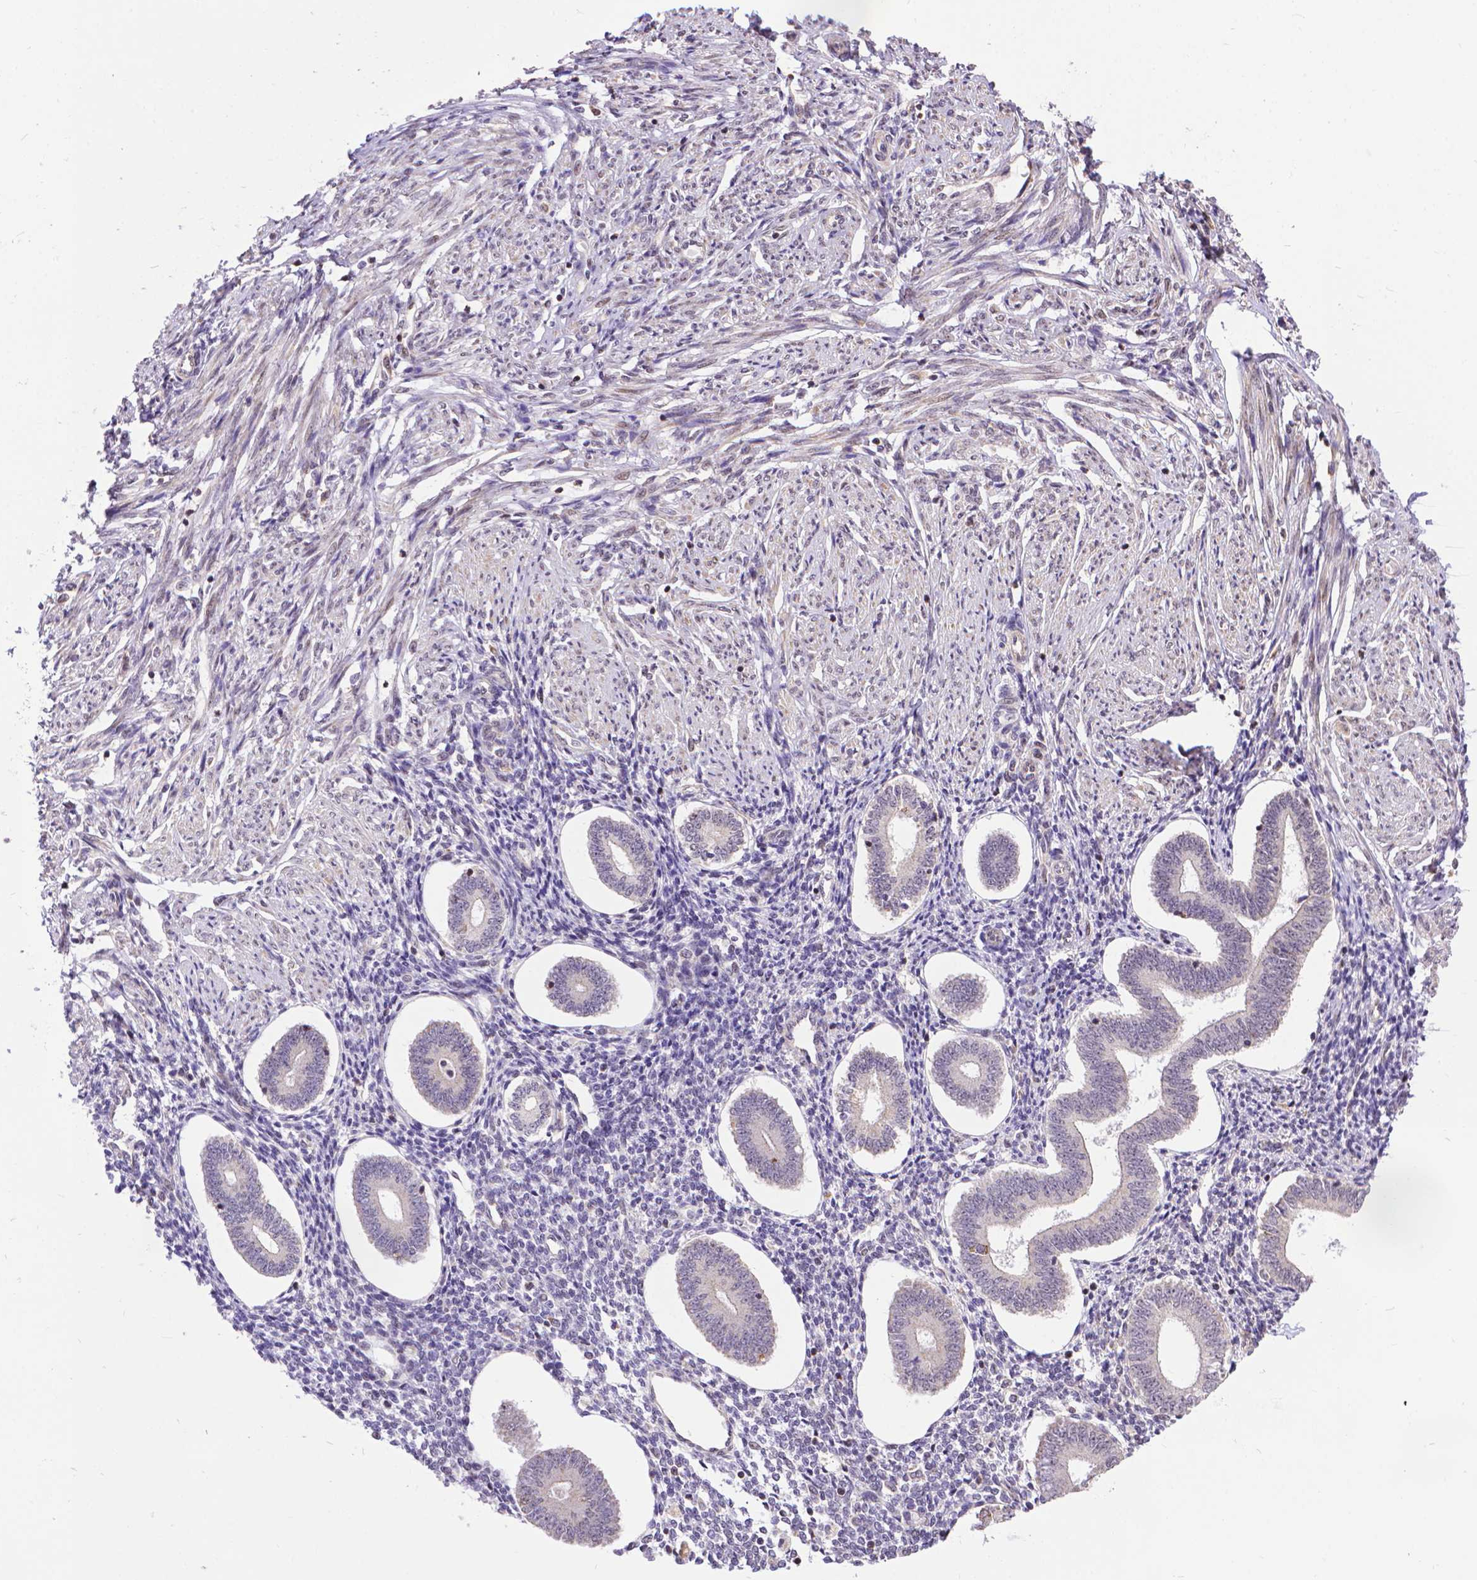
{"staining": {"intensity": "negative", "quantity": "none", "location": "none"}, "tissue": "endometrium", "cell_type": "Cells in endometrial stroma", "image_type": "normal", "snomed": [{"axis": "morphology", "description": "Normal tissue, NOS"}, {"axis": "topography", "description": "Endometrium"}], "caption": "Immunohistochemistry of normal endometrium demonstrates no staining in cells in endometrial stroma.", "gene": "TMEM135", "patient": {"sex": "female", "age": 40}}